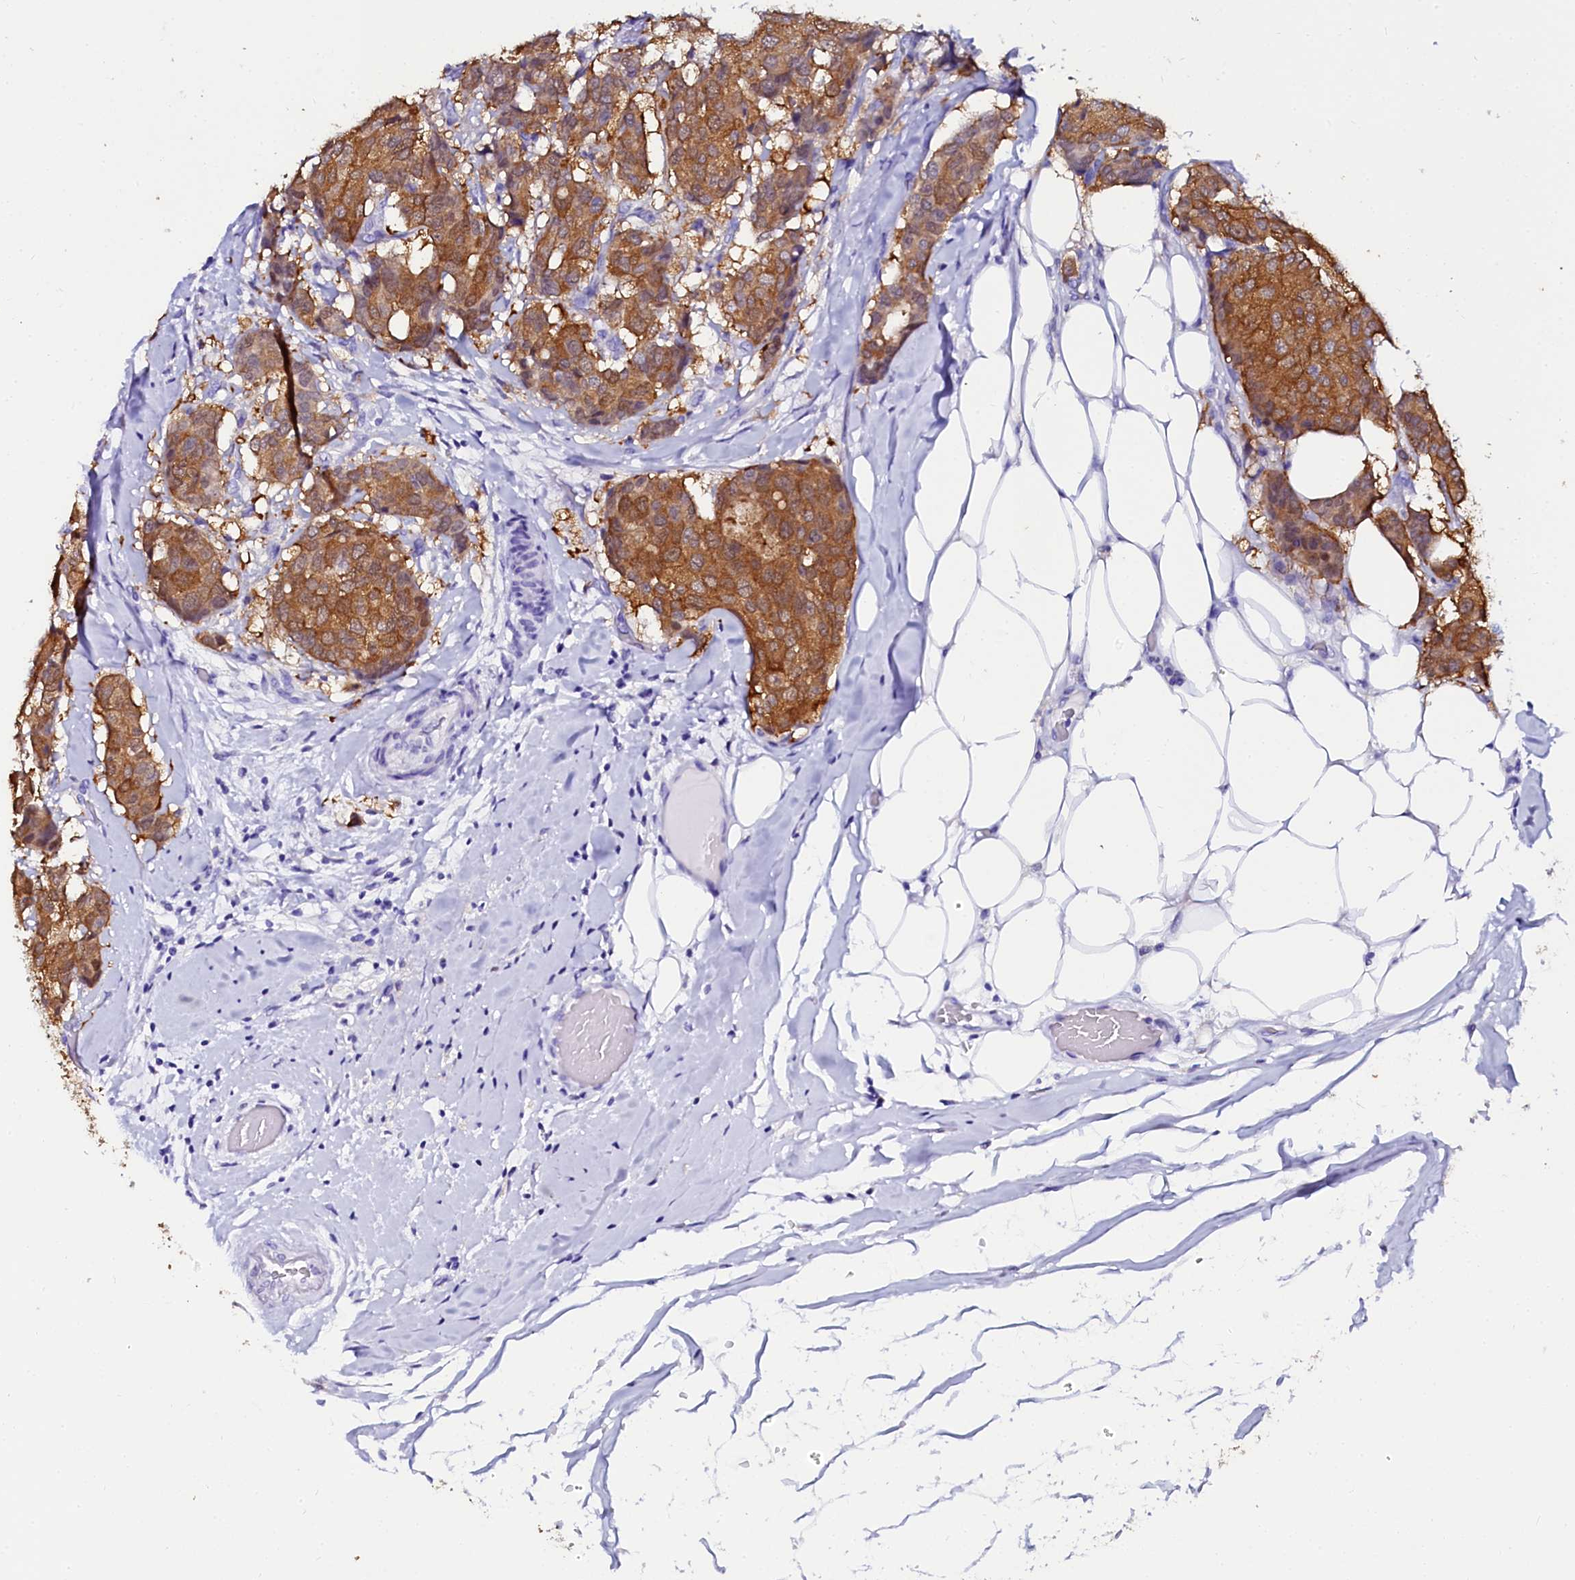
{"staining": {"intensity": "moderate", "quantity": ">75%", "location": "cytoplasmic/membranous"}, "tissue": "breast cancer", "cell_type": "Tumor cells", "image_type": "cancer", "snomed": [{"axis": "morphology", "description": "Duct carcinoma"}, {"axis": "topography", "description": "Breast"}], "caption": "About >75% of tumor cells in invasive ductal carcinoma (breast) display moderate cytoplasmic/membranous protein expression as visualized by brown immunohistochemical staining.", "gene": "SORD", "patient": {"sex": "female", "age": 75}}